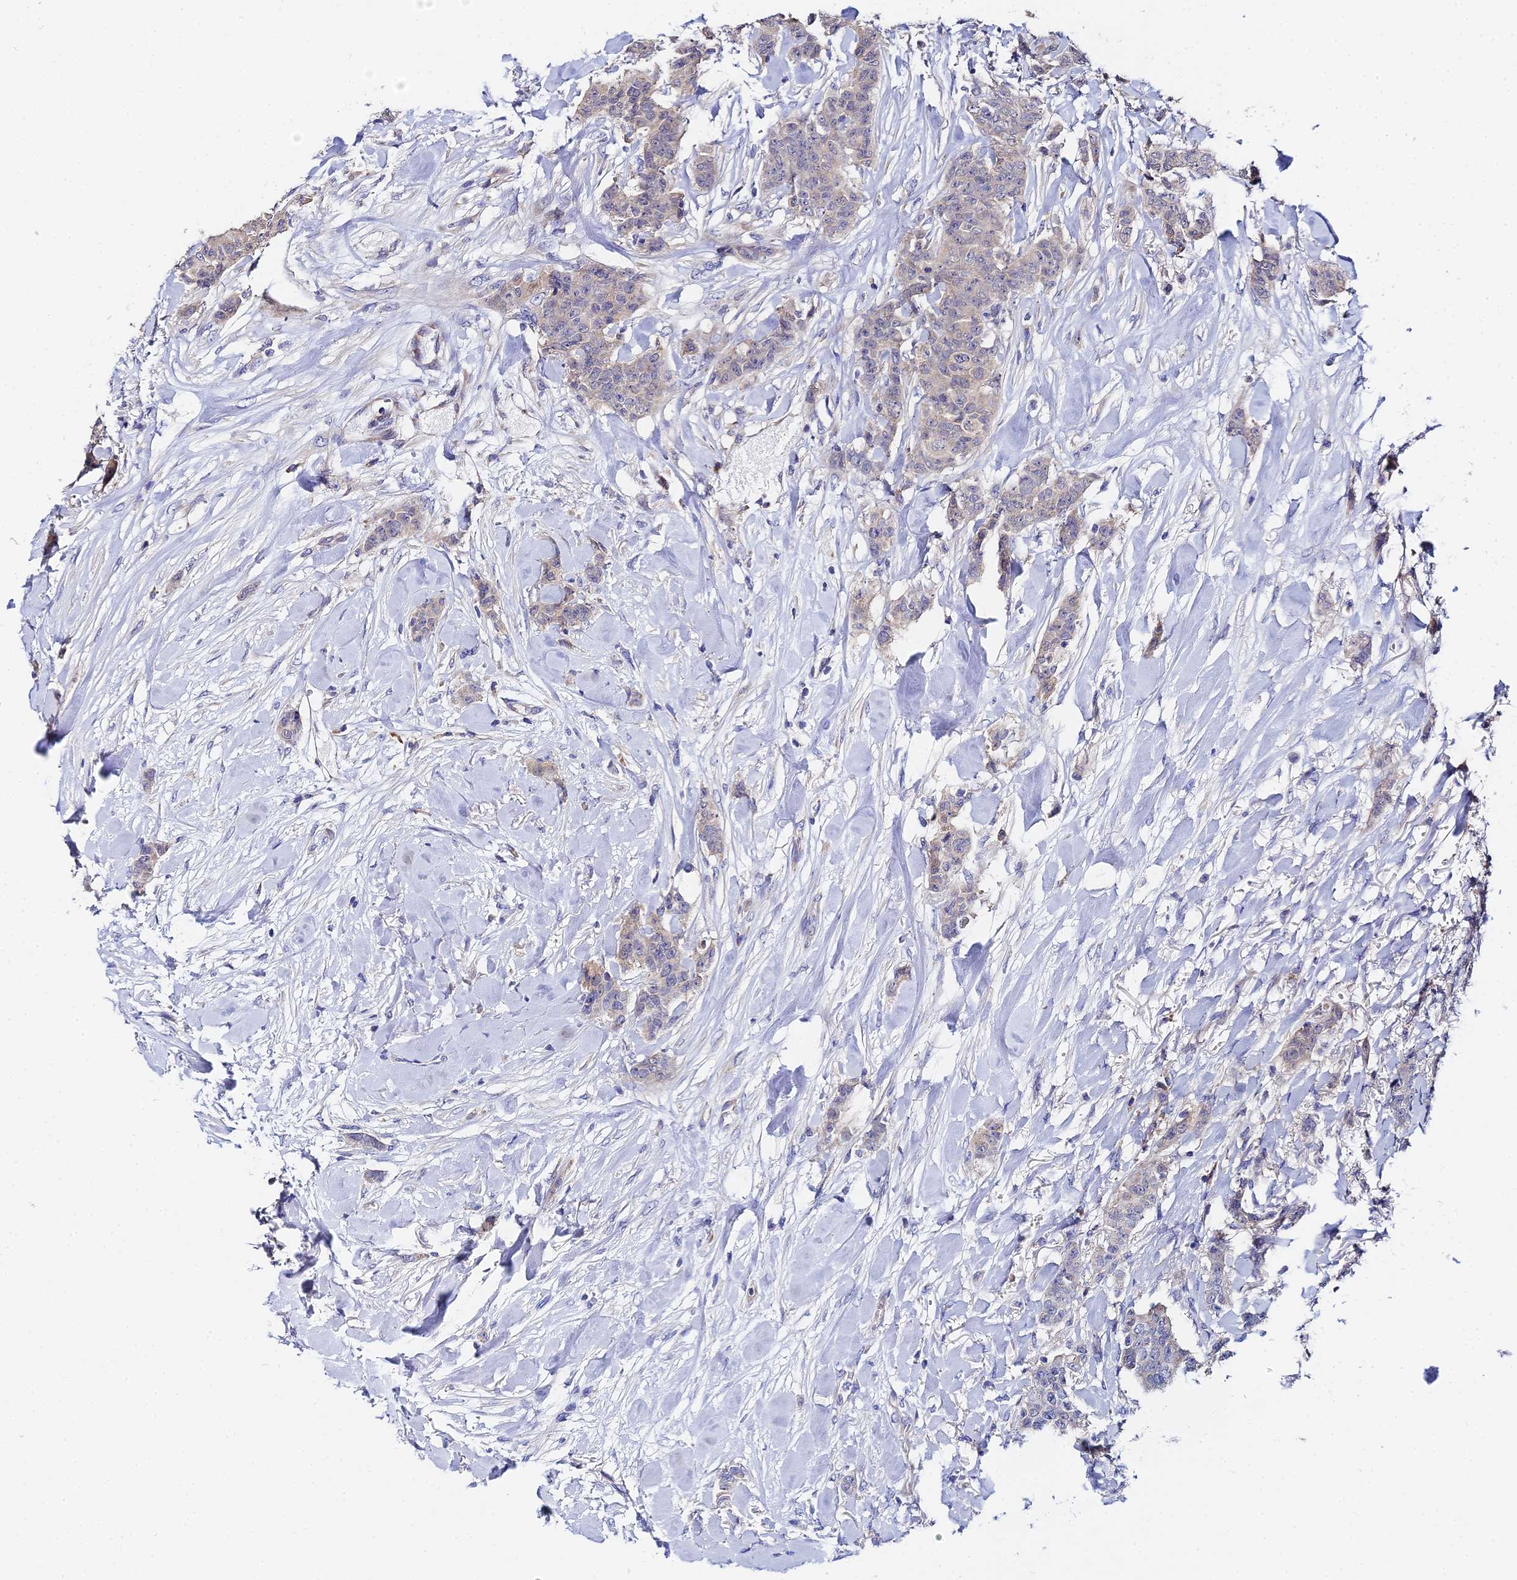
{"staining": {"intensity": "weak", "quantity": "<25%", "location": "cytoplasmic/membranous"}, "tissue": "breast cancer", "cell_type": "Tumor cells", "image_type": "cancer", "snomed": [{"axis": "morphology", "description": "Duct carcinoma"}, {"axis": "topography", "description": "Breast"}], "caption": "Image shows no significant protein expression in tumor cells of breast invasive ductal carcinoma. The staining was performed using DAB to visualize the protein expression in brown, while the nuclei were stained in blue with hematoxylin (Magnification: 20x).", "gene": "UBE2L3", "patient": {"sex": "female", "age": 40}}